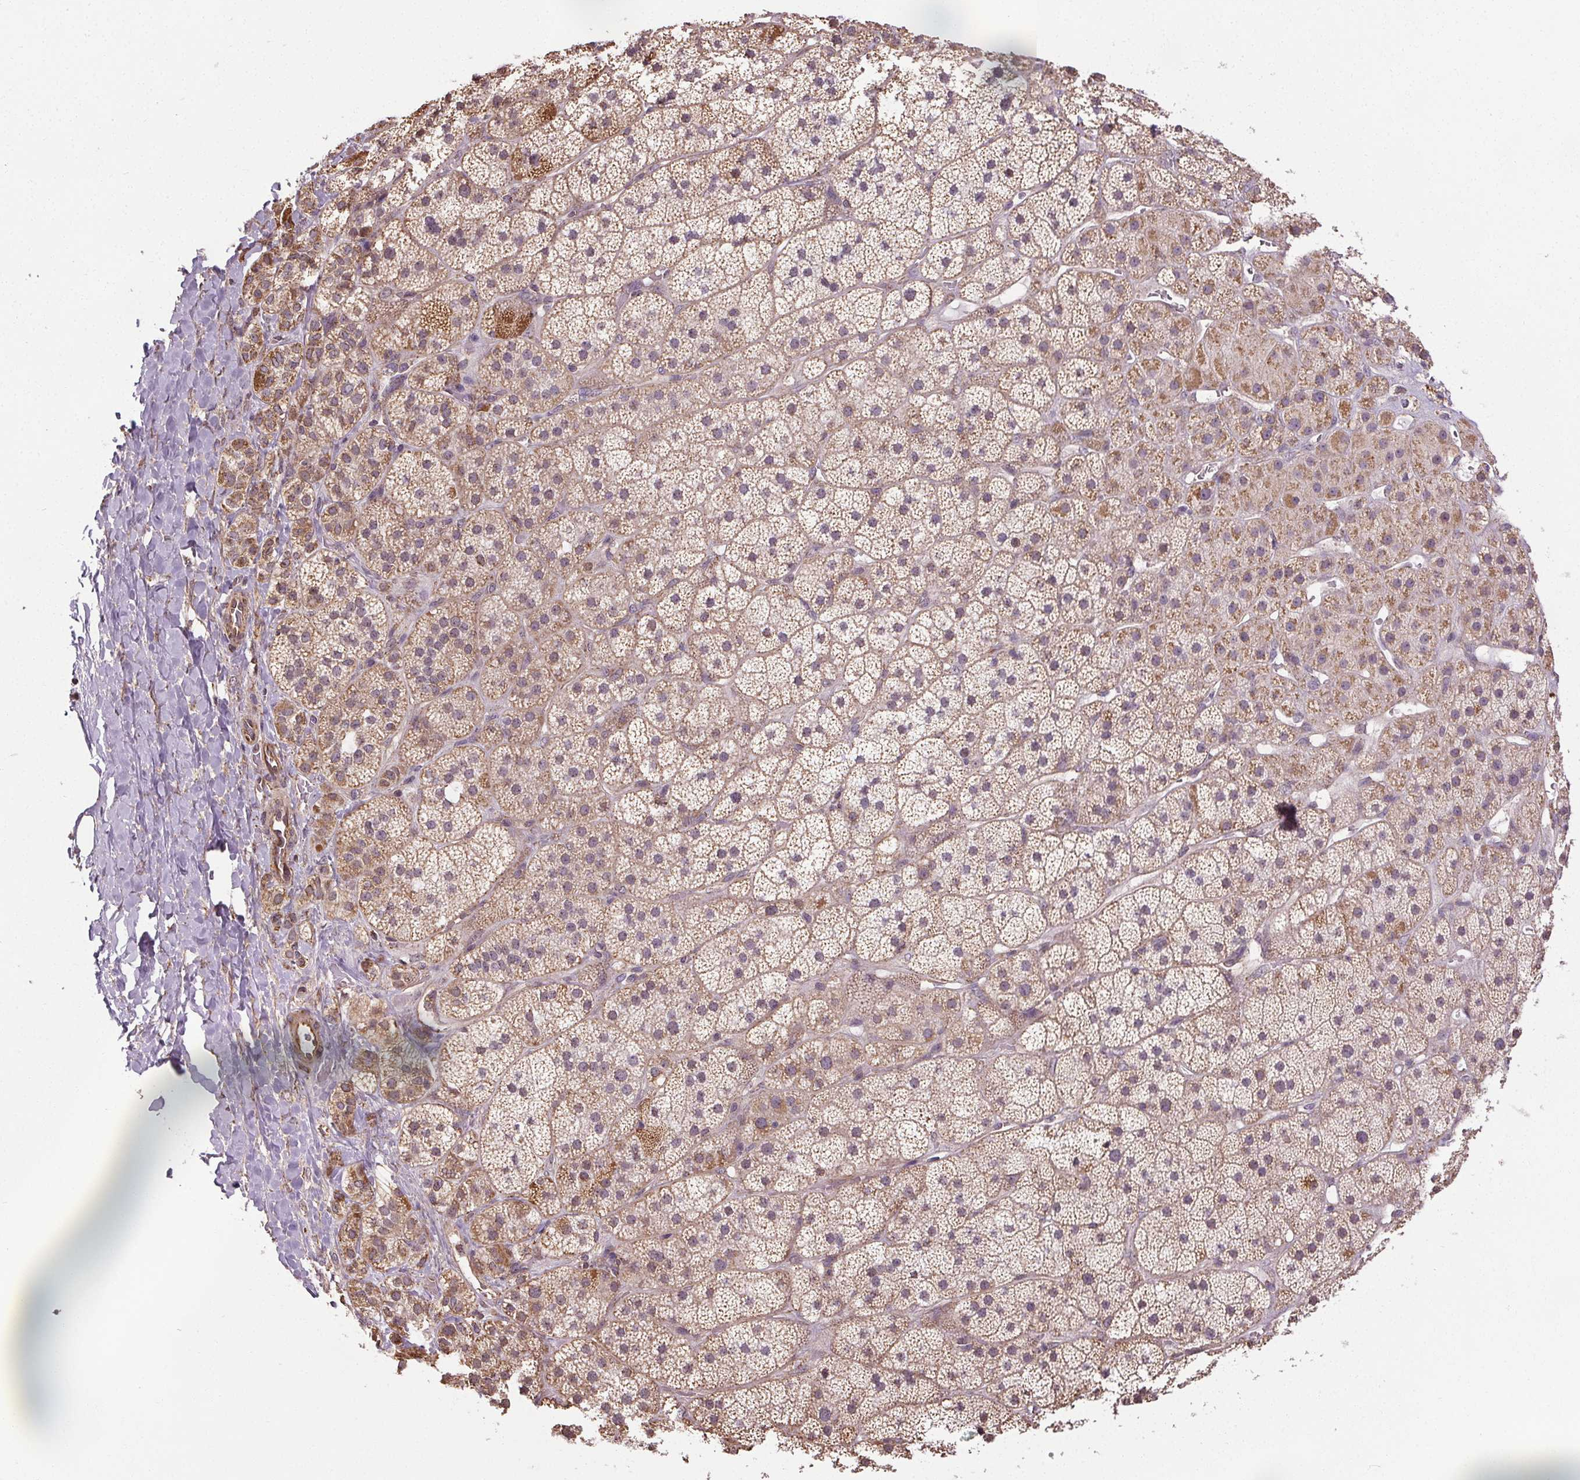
{"staining": {"intensity": "moderate", "quantity": ">75%", "location": "cytoplasmic/membranous,nuclear"}, "tissue": "adrenal gland", "cell_type": "Glandular cells", "image_type": "normal", "snomed": [{"axis": "morphology", "description": "Normal tissue, NOS"}, {"axis": "topography", "description": "Adrenal gland"}], "caption": "This histopathology image exhibits unremarkable adrenal gland stained with IHC to label a protein in brown. The cytoplasmic/membranous,nuclear of glandular cells show moderate positivity for the protein. Nuclei are counter-stained blue.", "gene": "ZNF548", "patient": {"sex": "male", "age": 57}}